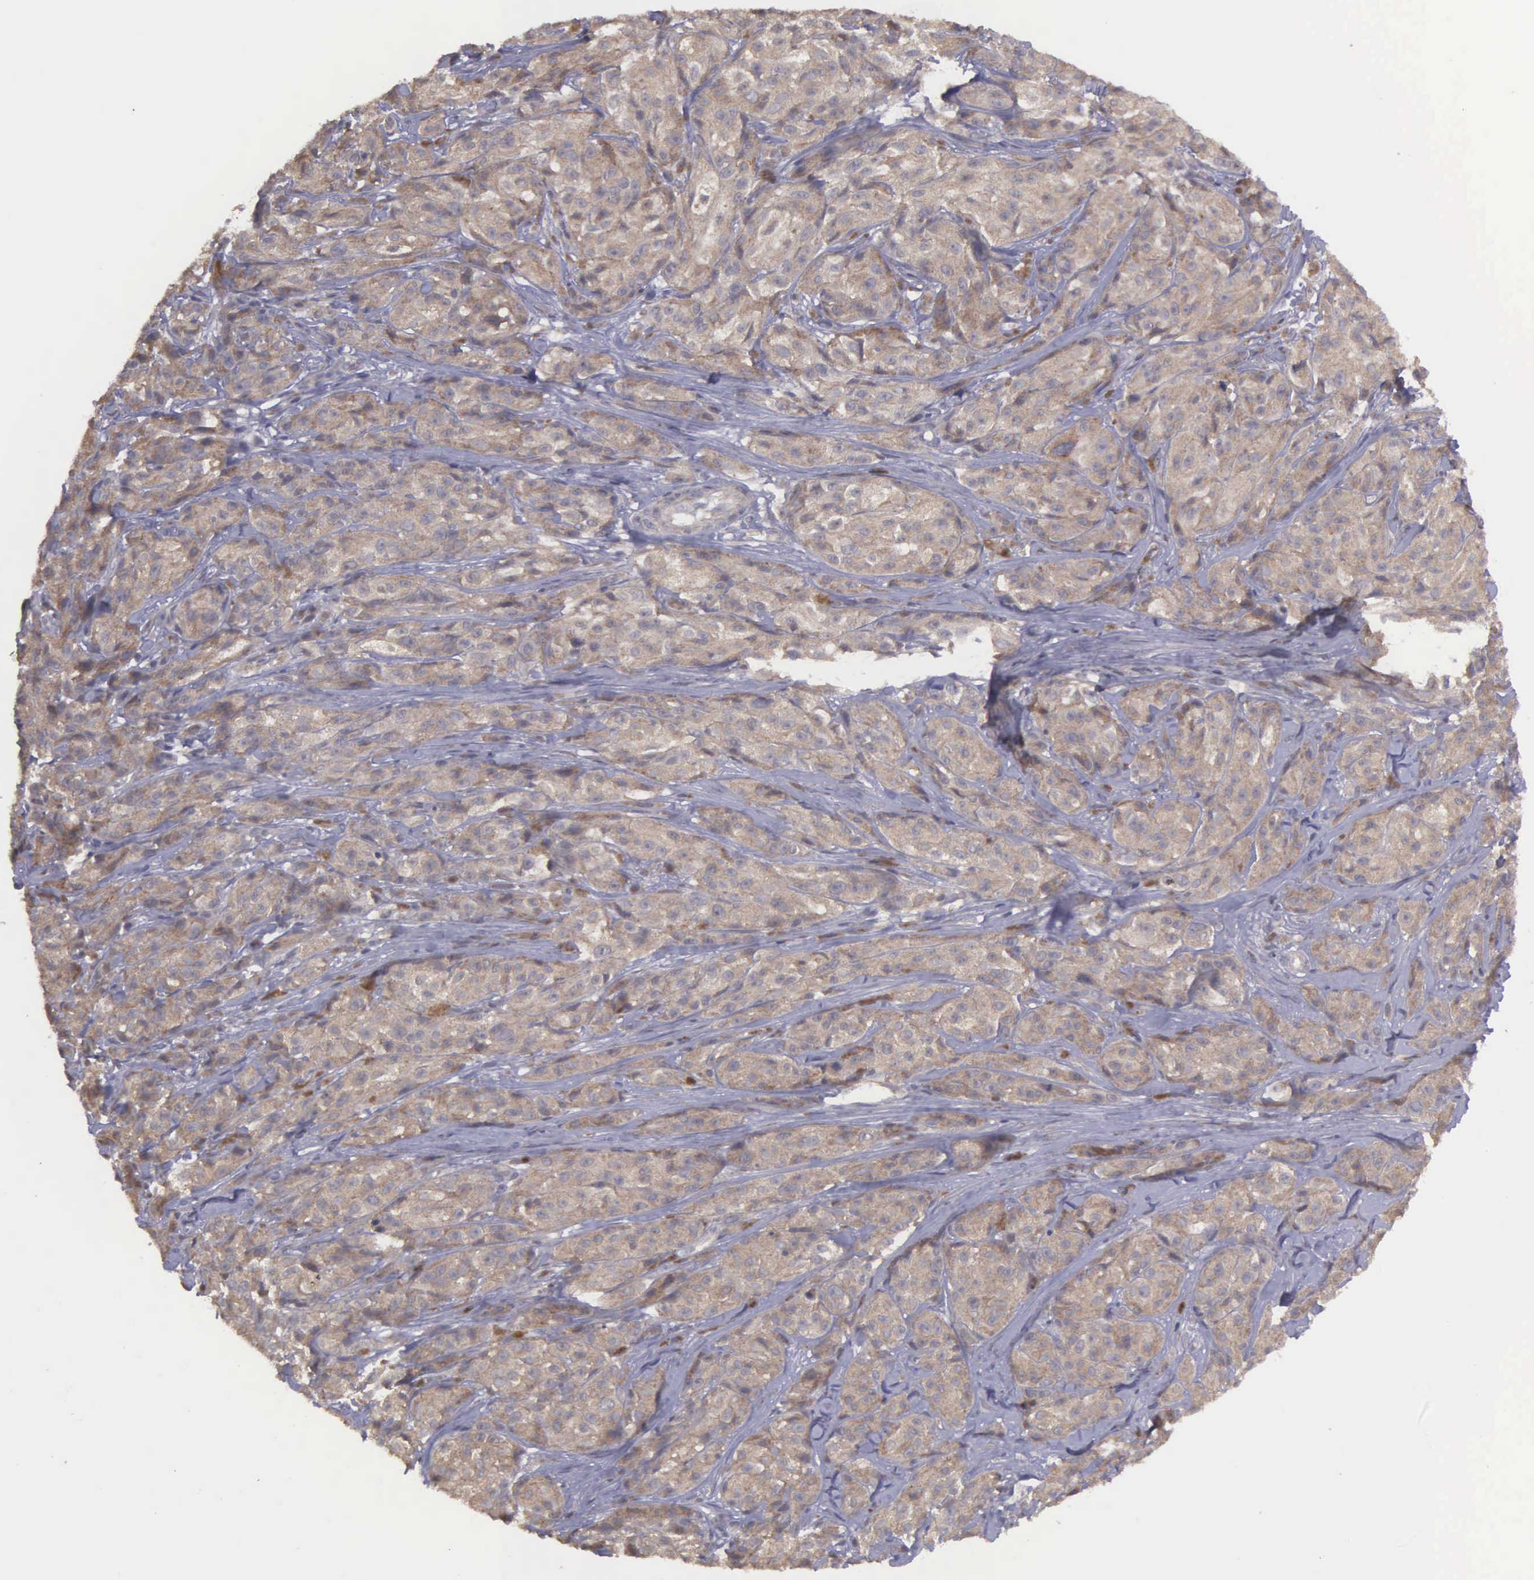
{"staining": {"intensity": "weak", "quantity": ">75%", "location": "cytoplasmic/membranous"}, "tissue": "melanoma", "cell_type": "Tumor cells", "image_type": "cancer", "snomed": [{"axis": "morphology", "description": "Malignant melanoma, NOS"}, {"axis": "topography", "description": "Skin"}], "caption": "Immunohistochemical staining of malignant melanoma displays low levels of weak cytoplasmic/membranous protein positivity in approximately >75% of tumor cells. The protein is stained brown, and the nuclei are stained in blue (DAB IHC with brightfield microscopy, high magnification).", "gene": "RTL10", "patient": {"sex": "male", "age": 56}}